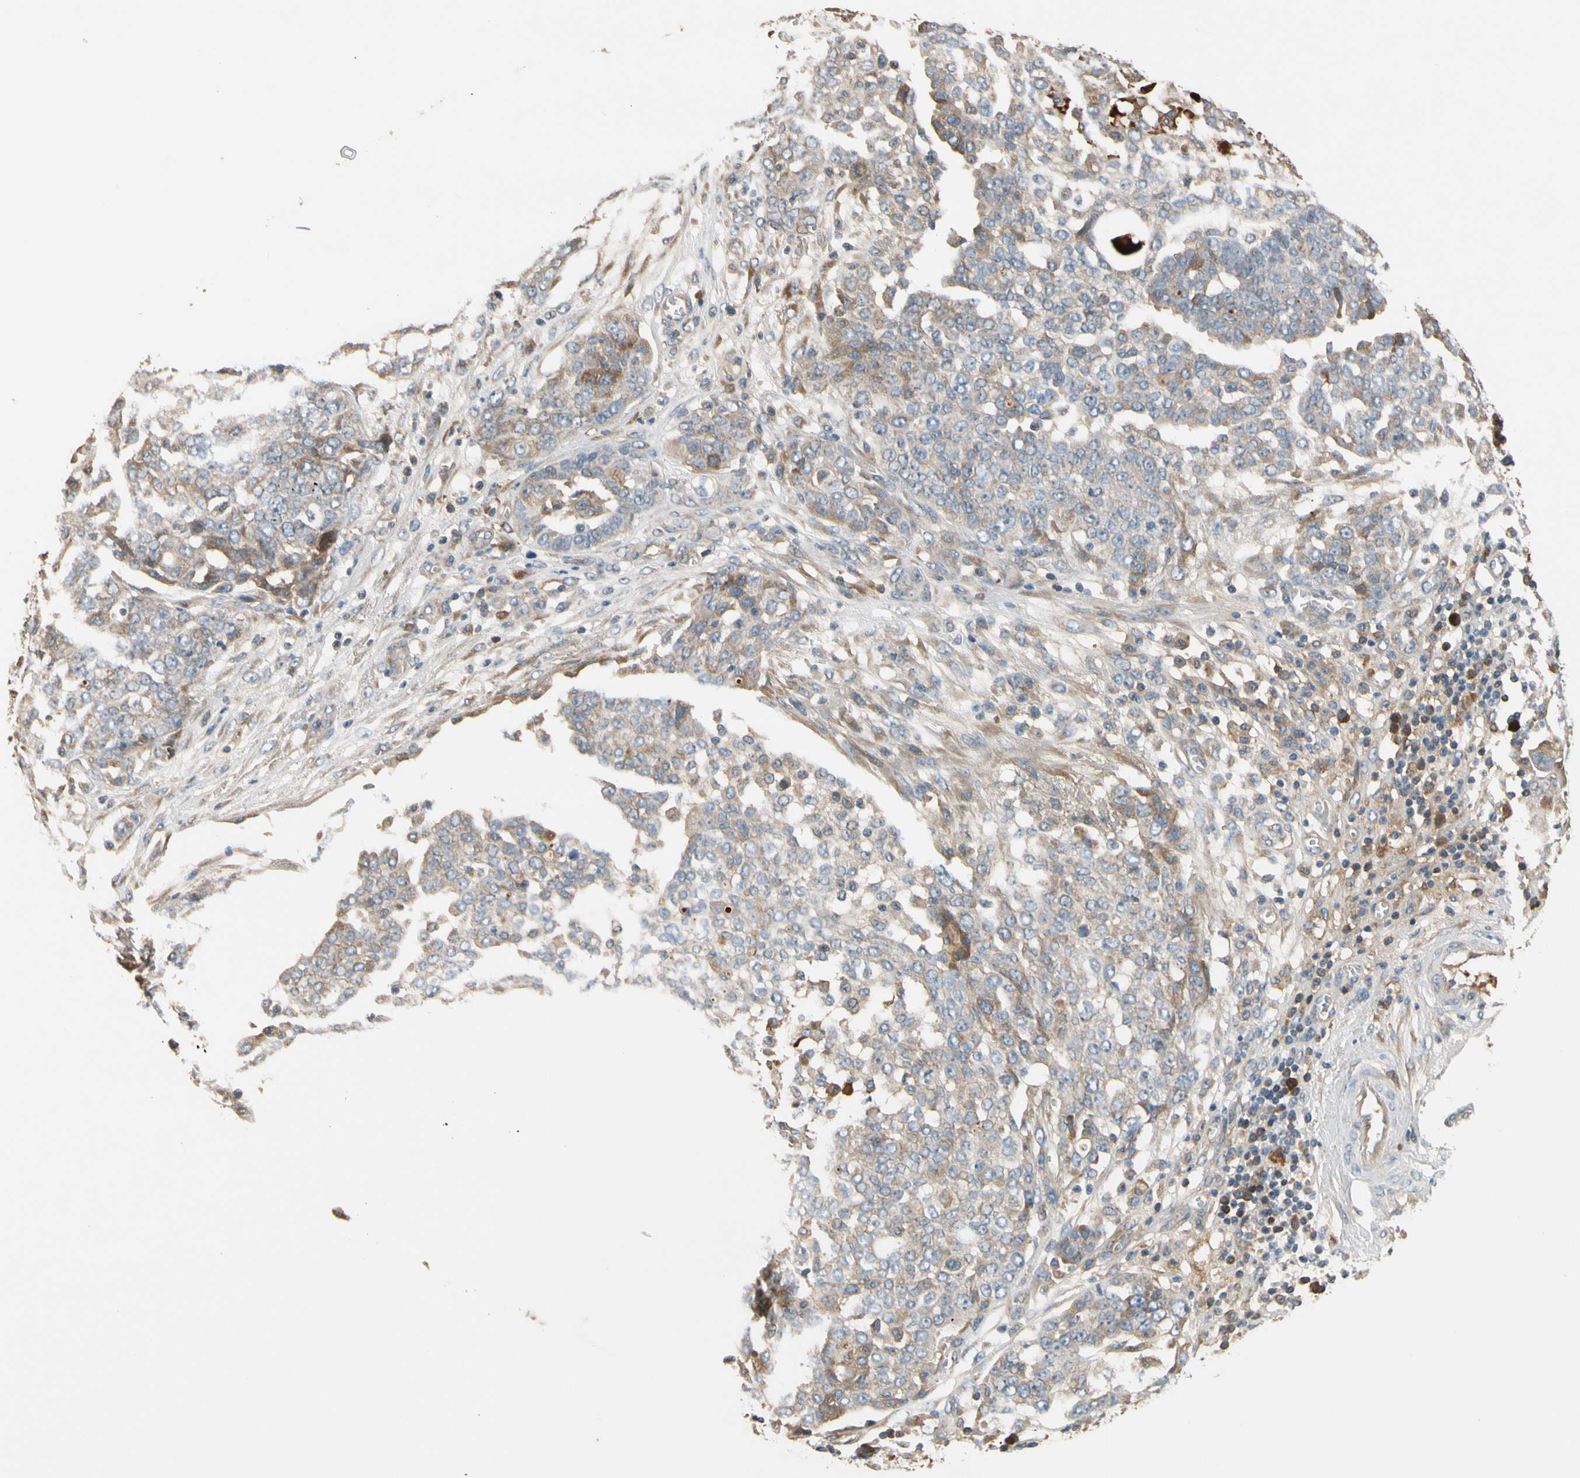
{"staining": {"intensity": "weak", "quantity": "25%-75%", "location": "cytoplasmic/membranous"}, "tissue": "ovarian cancer", "cell_type": "Tumor cells", "image_type": "cancer", "snomed": [{"axis": "morphology", "description": "Cystadenocarcinoma, serous, NOS"}, {"axis": "topography", "description": "Soft tissue"}, {"axis": "topography", "description": "Ovary"}], "caption": "An image showing weak cytoplasmic/membranous positivity in approximately 25%-75% of tumor cells in serous cystadenocarcinoma (ovarian), as visualized by brown immunohistochemical staining.", "gene": "C4A", "patient": {"sex": "female", "age": 57}}